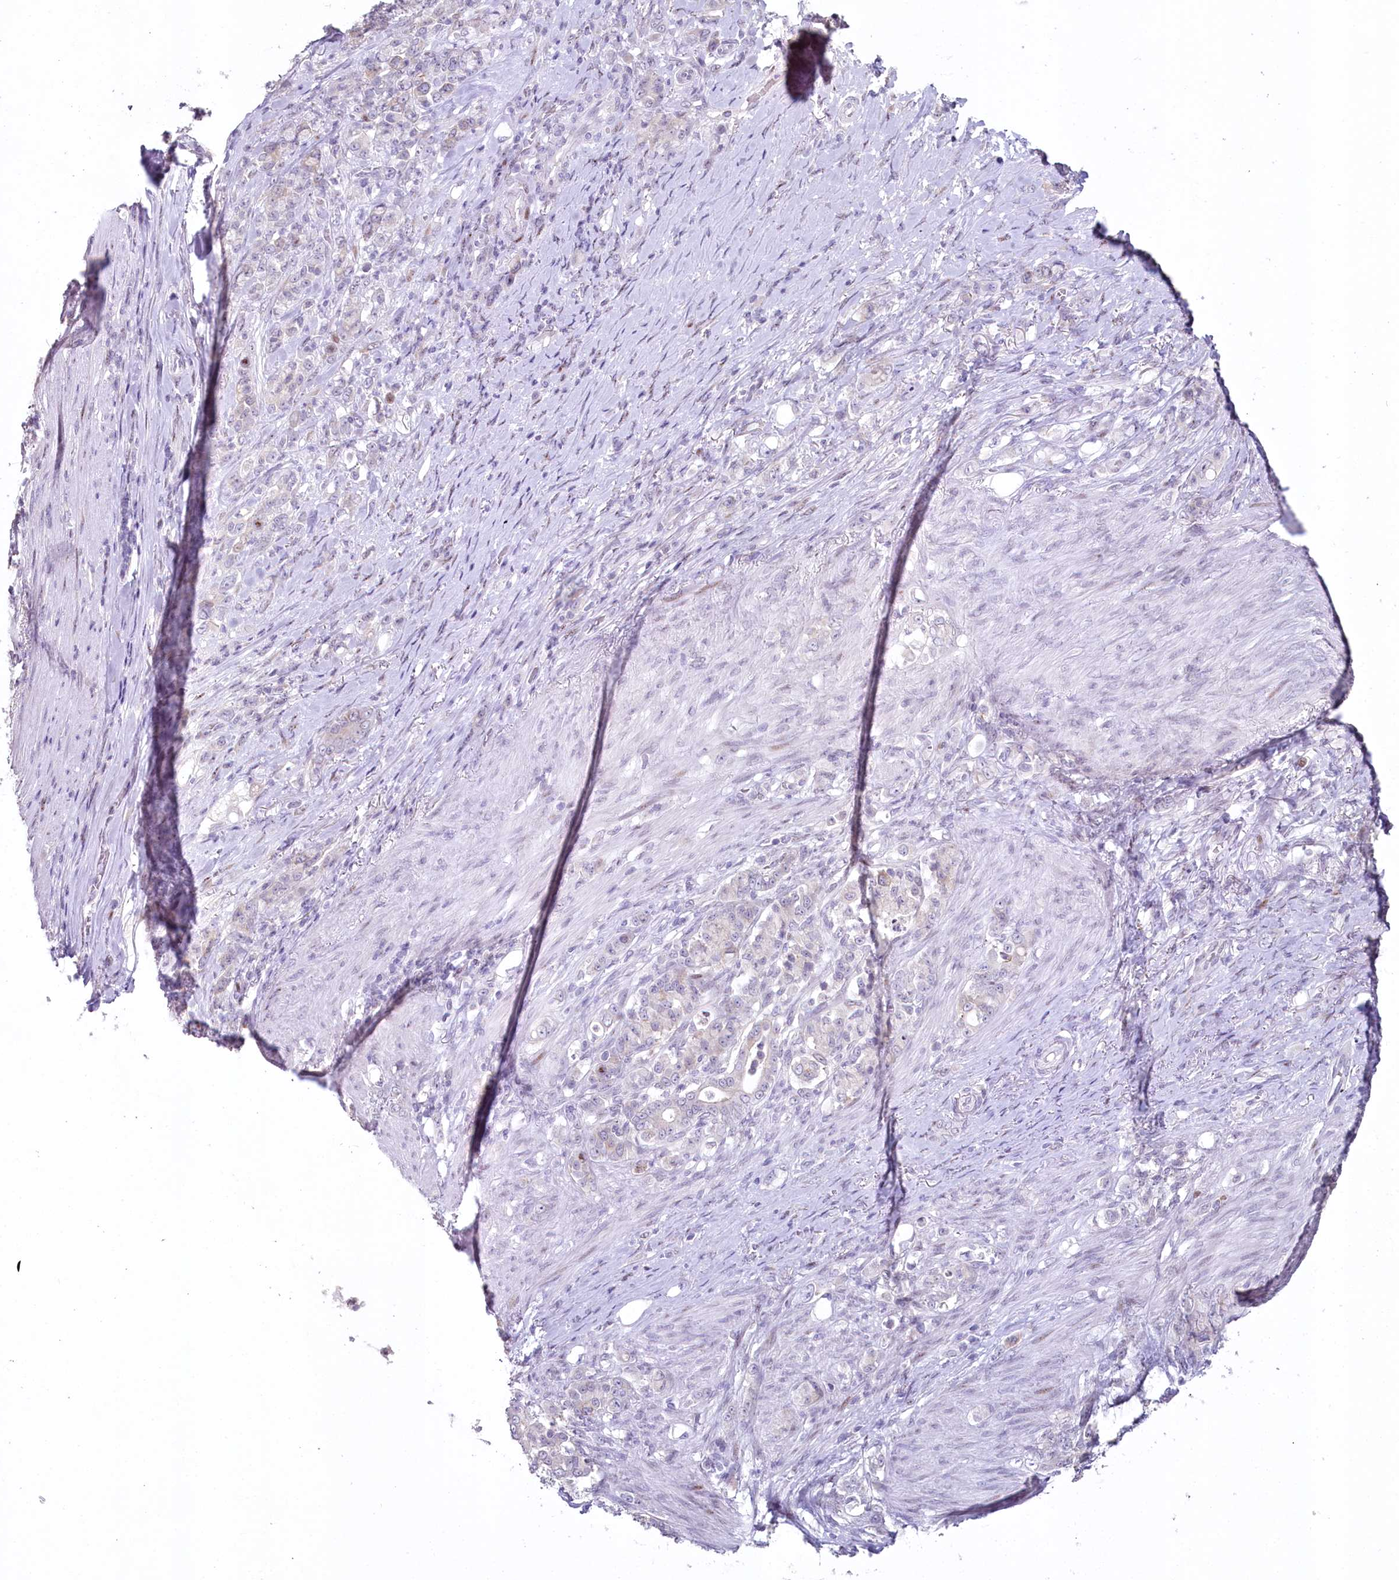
{"staining": {"intensity": "negative", "quantity": "none", "location": "none"}, "tissue": "stomach cancer", "cell_type": "Tumor cells", "image_type": "cancer", "snomed": [{"axis": "morphology", "description": "Adenocarcinoma, NOS"}, {"axis": "topography", "description": "Stomach"}], "caption": "Protein analysis of stomach adenocarcinoma reveals no significant staining in tumor cells.", "gene": "HPD", "patient": {"sex": "female", "age": 79}}